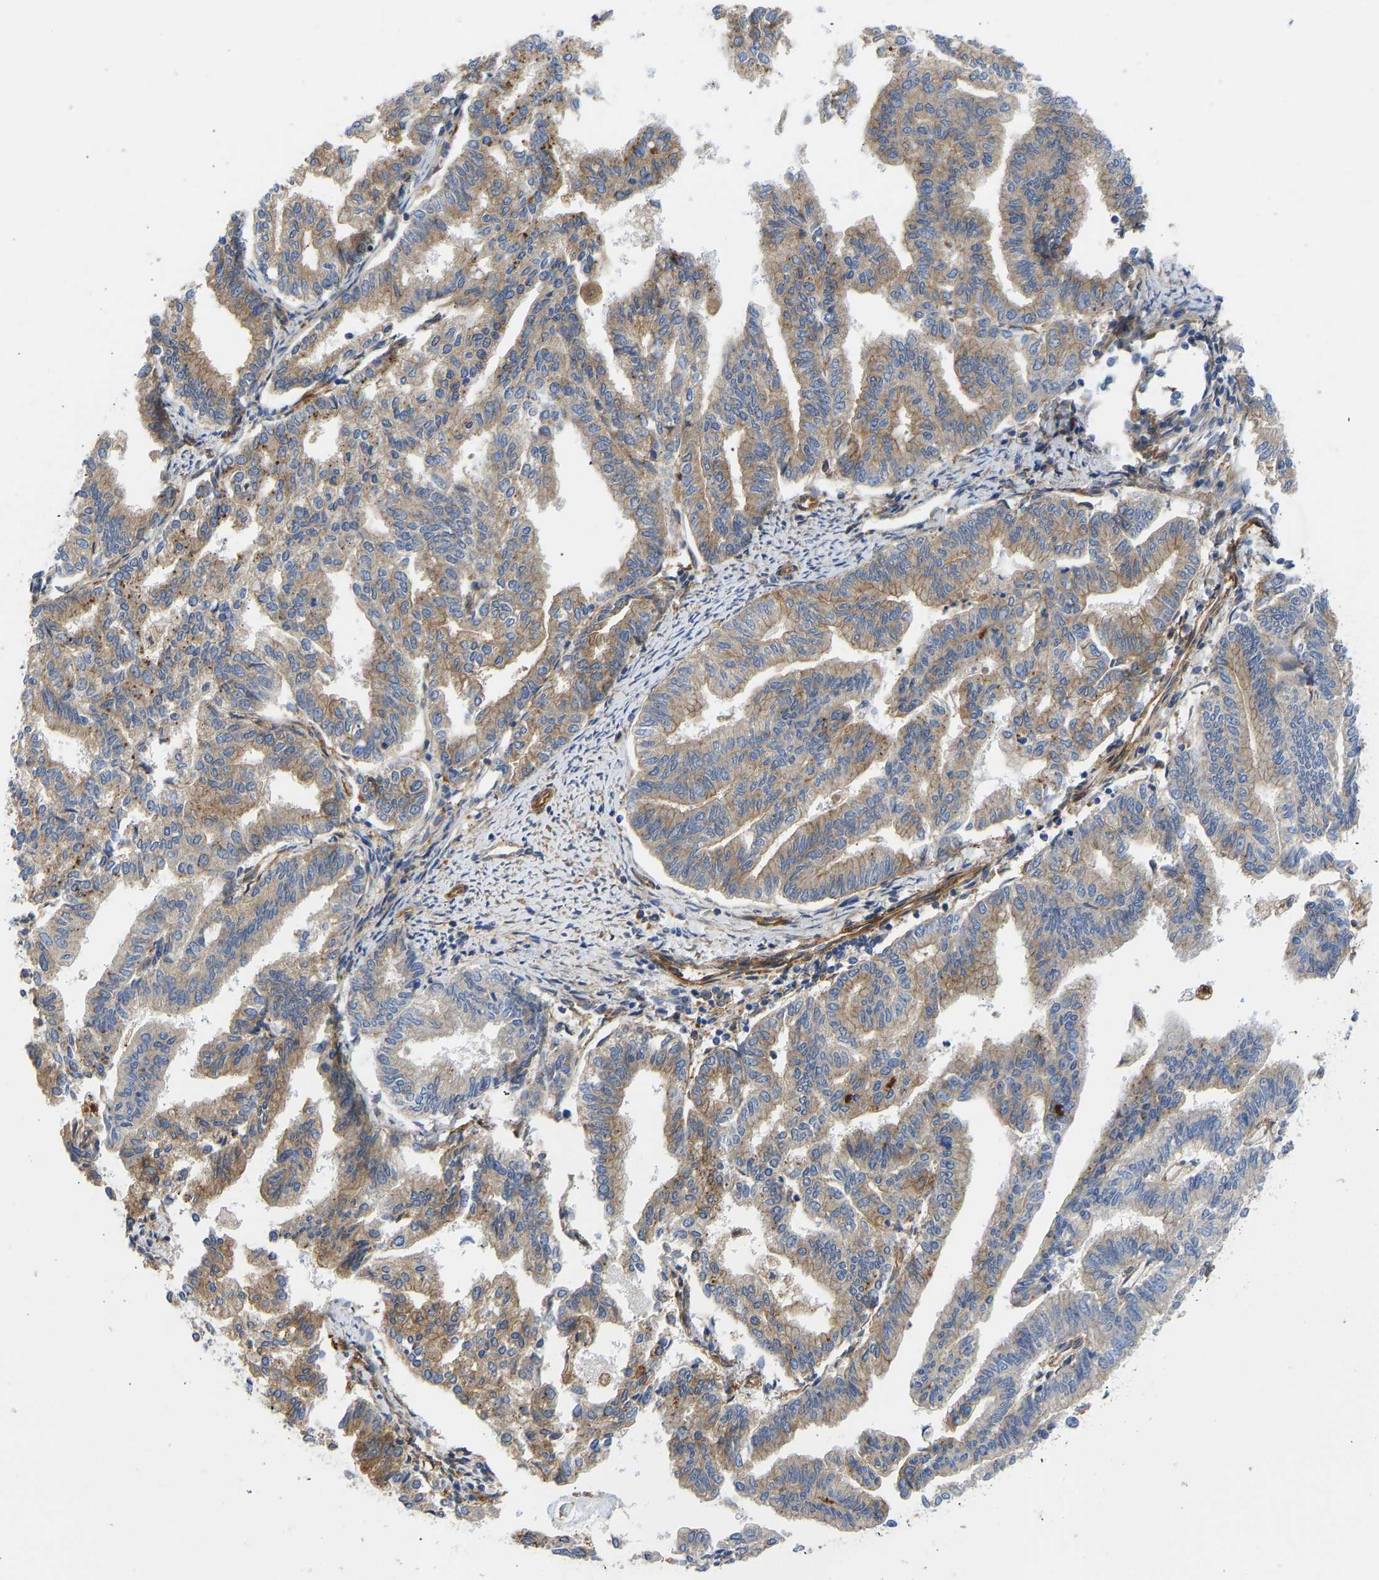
{"staining": {"intensity": "moderate", "quantity": ">75%", "location": "cytoplasmic/membranous"}, "tissue": "endometrial cancer", "cell_type": "Tumor cells", "image_type": "cancer", "snomed": [{"axis": "morphology", "description": "Adenocarcinoma, NOS"}, {"axis": "topography", "description": "Endometrium"}], "caption": "Immunohistochemical staining of human endometrial adenocarcinoma shows moderate cytoplasmic/membranous protein staining in about >75% of tumor cells.", "gene": "MYO1C", "patient": {"sex": "female", "age": 79}}